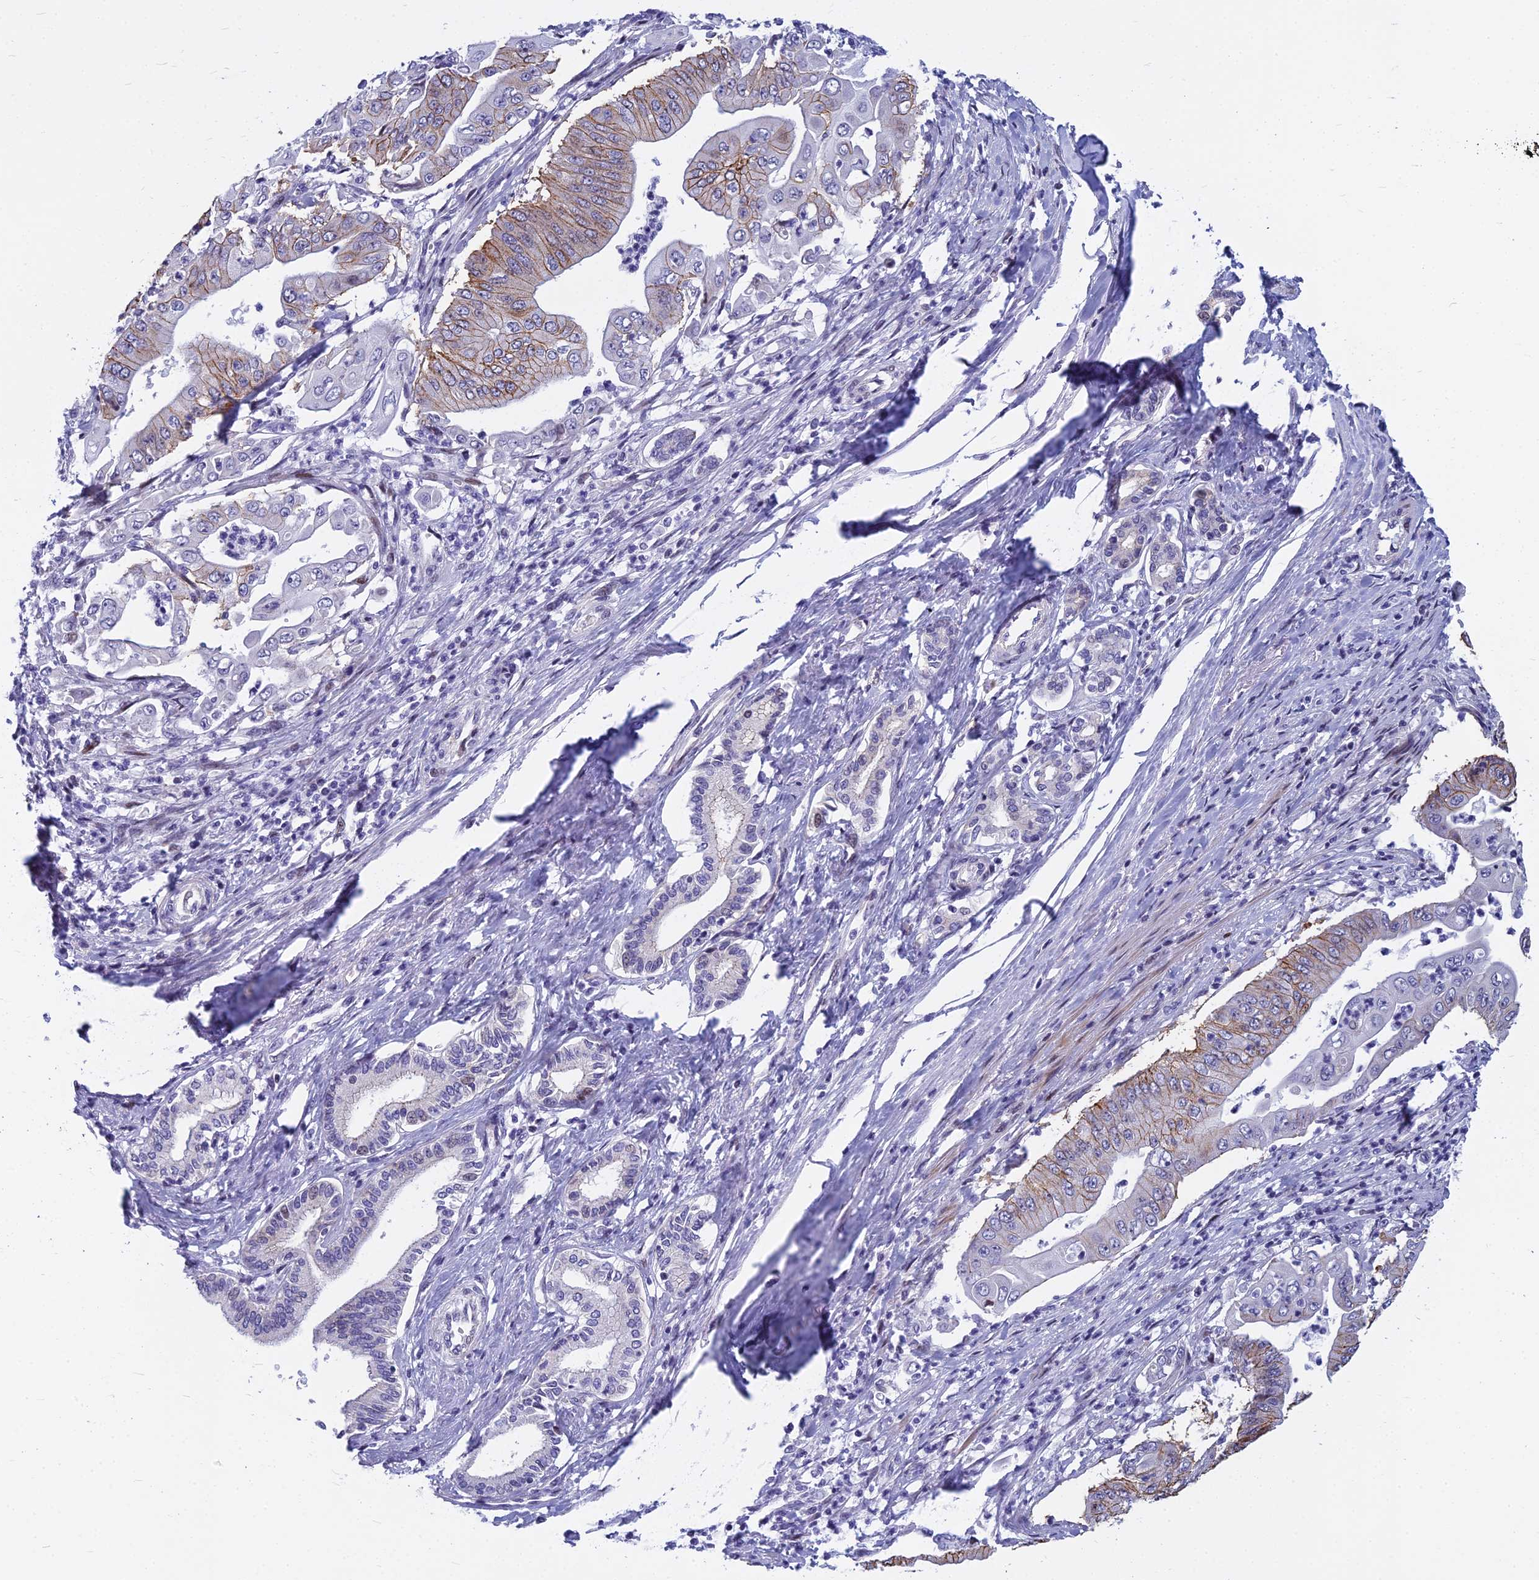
{"staining": {"intensity": "moderate", "quantity": "25%-75%", "location": "cytoplasmic/membranous"}, "tissue": "pancreatic cancer", "cell_type": "Tumor cells", "image_type": "cancer", "snomed": [{"axis": "morphology", "description": "Adenocarcinoma, NOS"}, {"axis": "topography", "description": "Pancreas"}], "caption": "Immunohistochemistry (IHC) image of pancreatic cancer (adenocarcinoma) stained for a protein (brown), which demonstrates medium levels of moderate cytoplasmic/membranous expression in about 25%-75% of tumor cells.", "gene": "MYBPC2", "patient": {"sex": "female", "age": 77}}